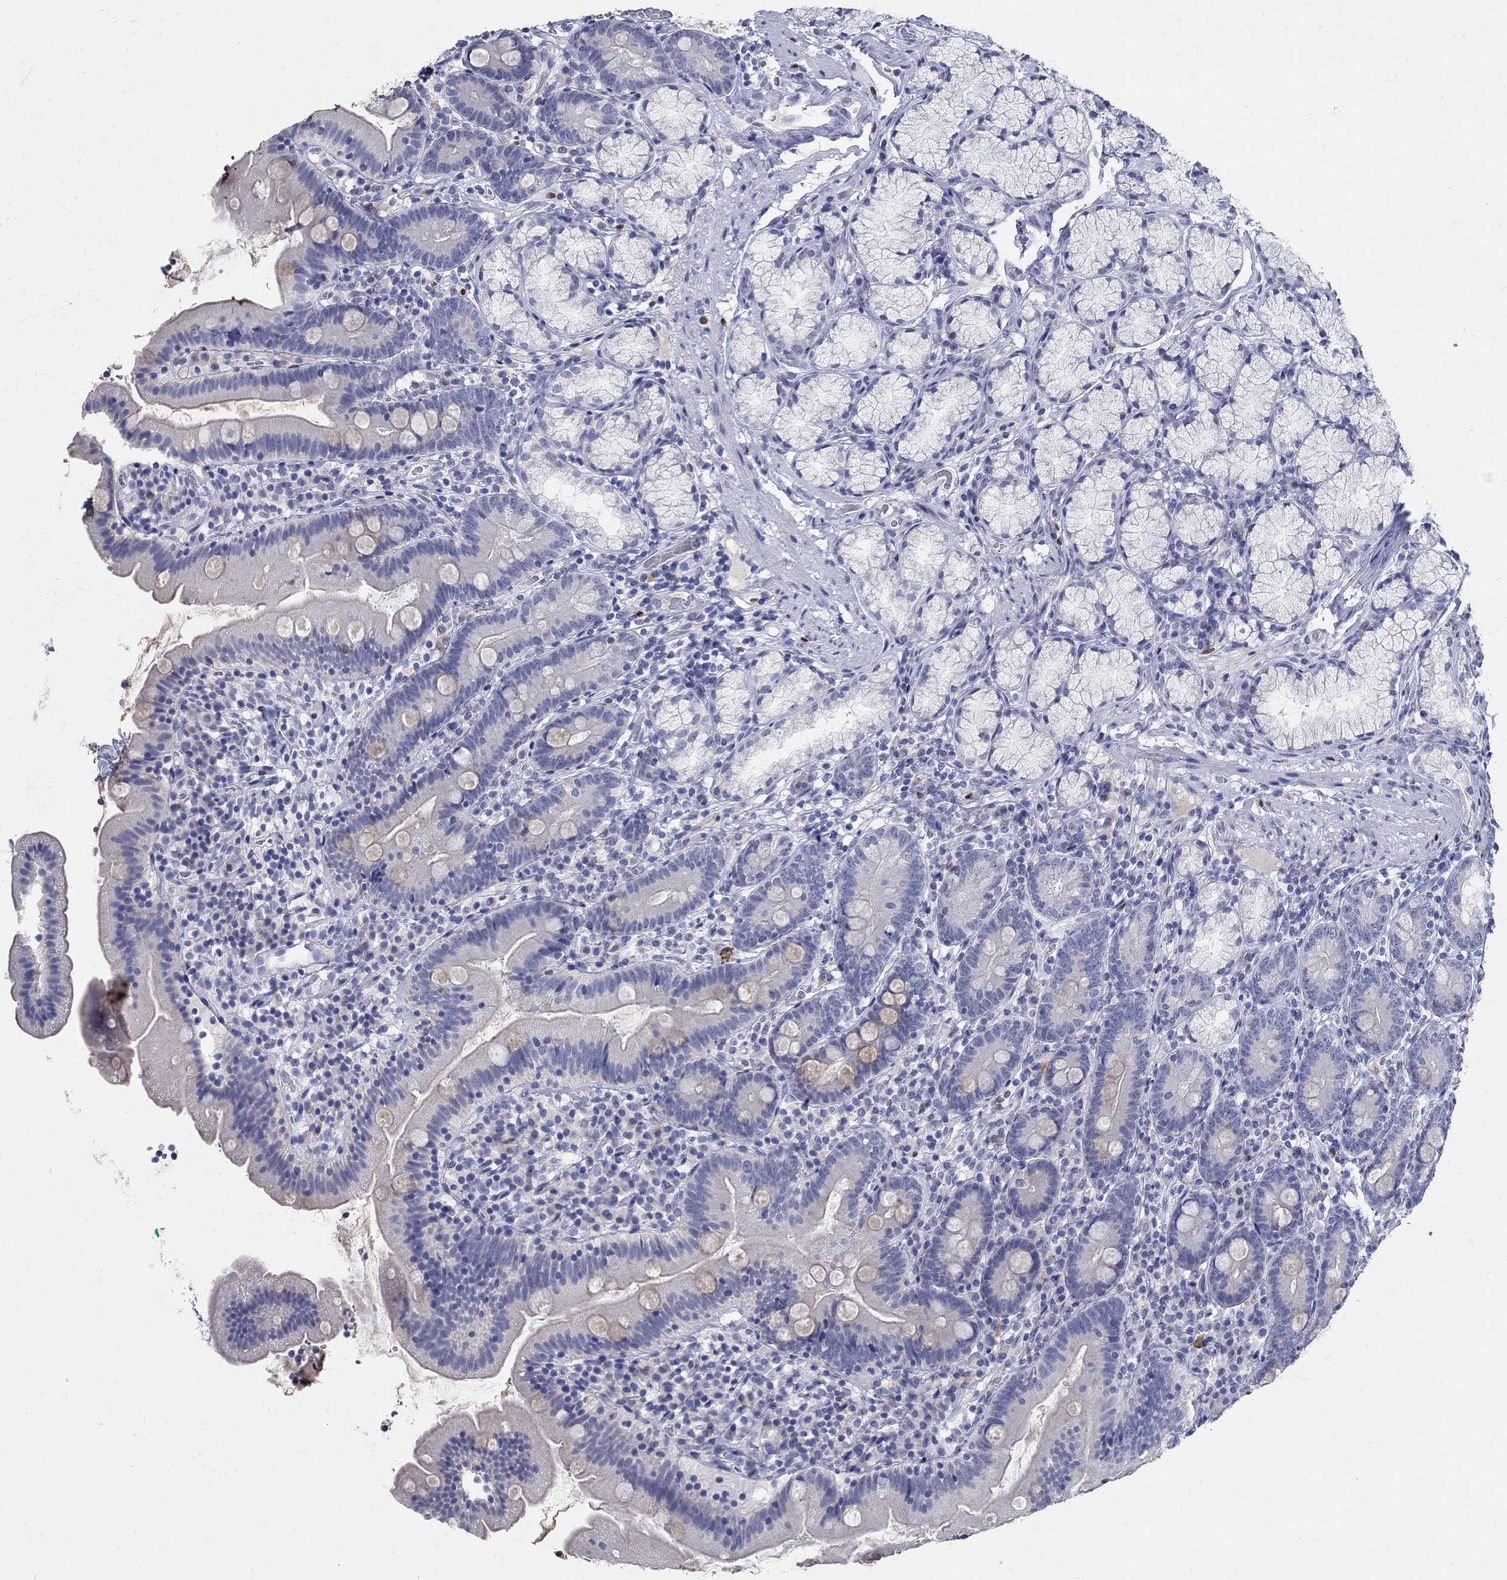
{"staining": {"intensity": "negative", "quantity": "none", "location": "none"}, "tissue": "duodenum", "cell_type": "Glandular cells", "image_type": "normal", "snomed": [{"axis": "morphology", "description": "Normal tissue, NOS"}, {"axis": "topography", "description": "Duodenum"}], "caption": "There is no significant positivity in glandular cells of duodenum. (Immunohistochemistry, brightfield microscopy, high magnification).", "gene": "SOX2", "patient": {"sex": "female", "age": 67}}